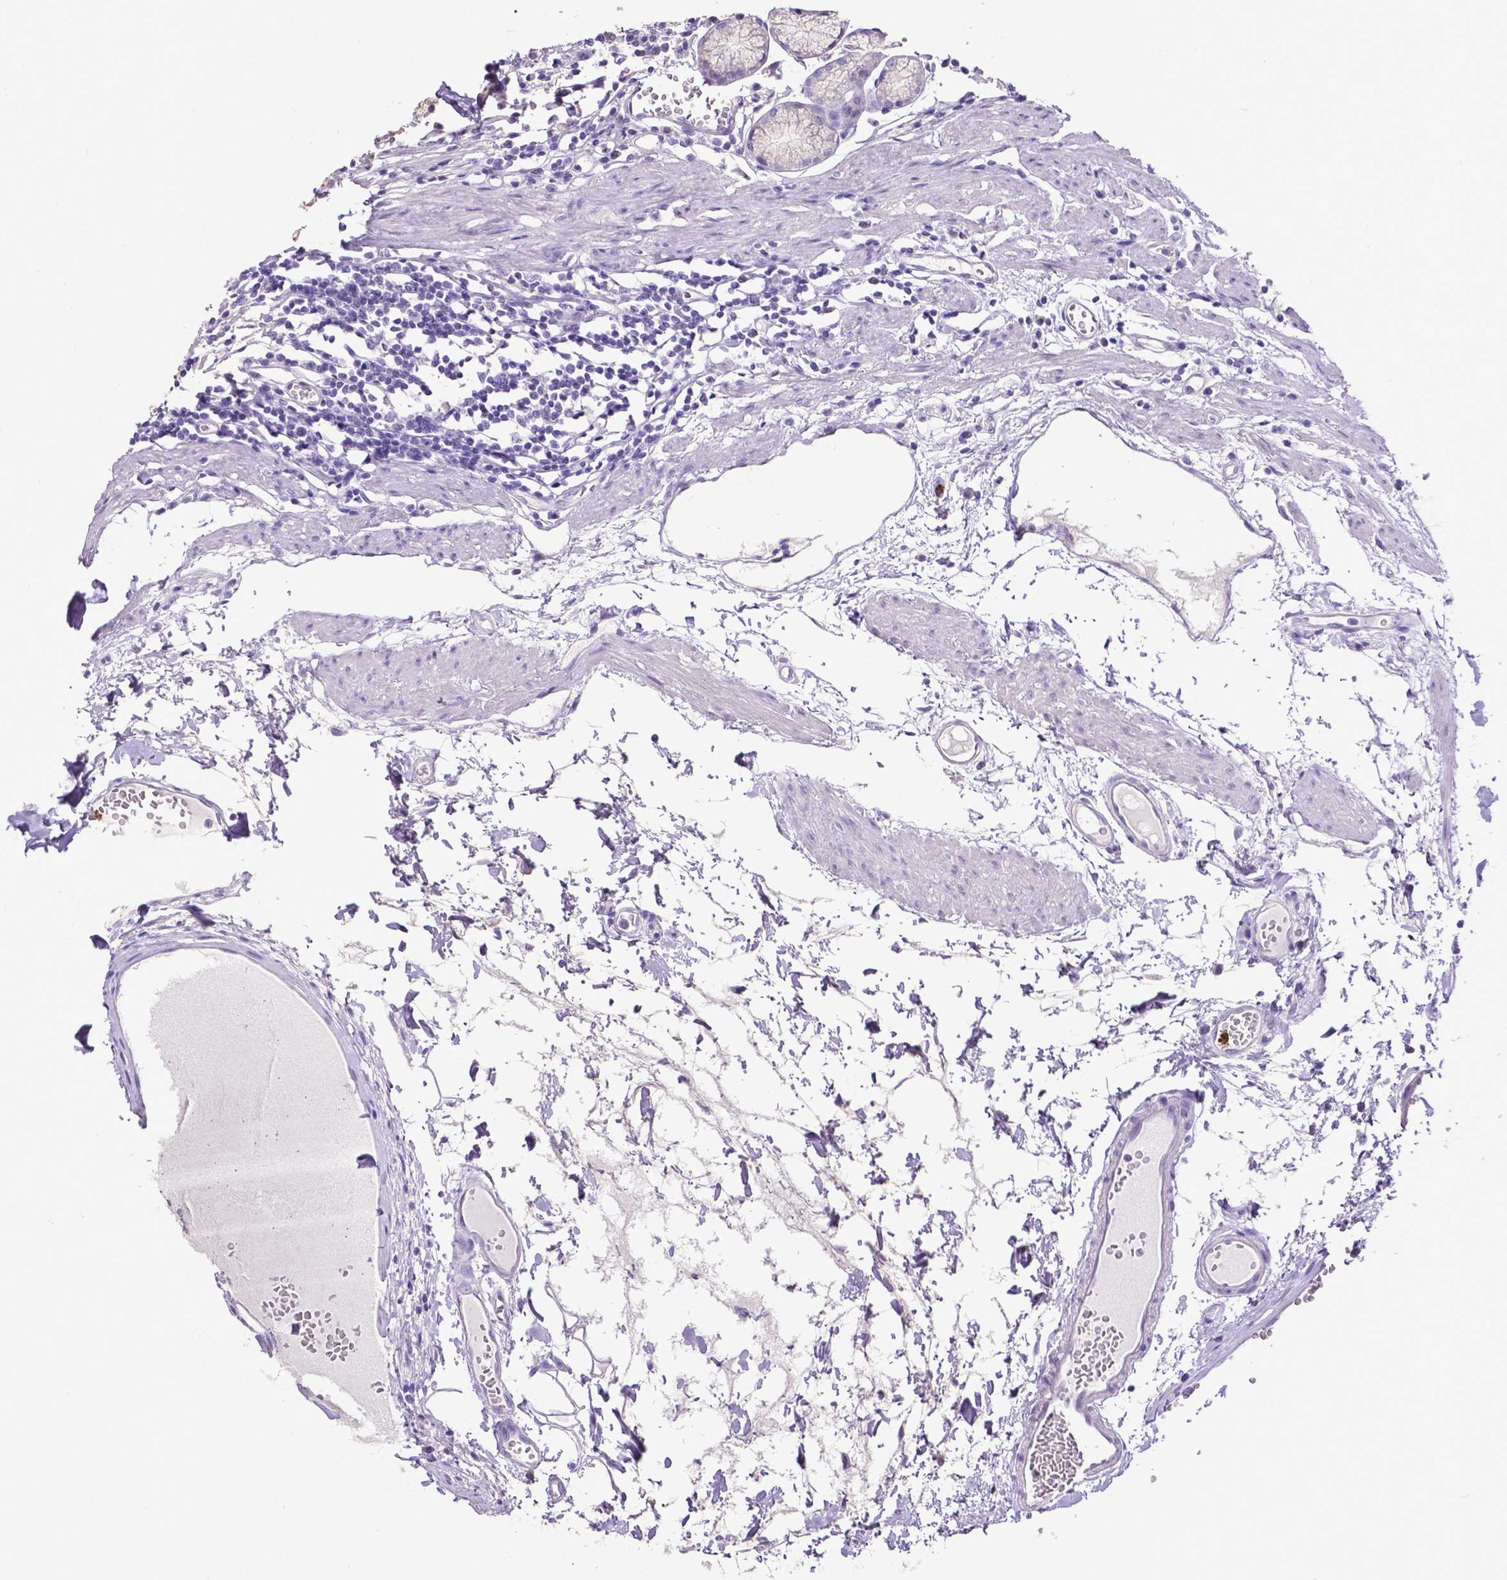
{"staining": {"intensity": "negative", "quantity": "none", "location": "none"}, "tissue": "stomach", "cell_type": "Glandular cells", "image_type": "normal", "snomed": [{"axis": "morphology", "description": "Normal tissue, NOS"}, {"axis": "topography", "description": "Stomach"}], "caption": "This is an immunohistochemistry histopathology image of normal stomach. There is no expression in glandular cells.", "gene": "MMP9", "patient": {"sex": "male", "age": 55}}